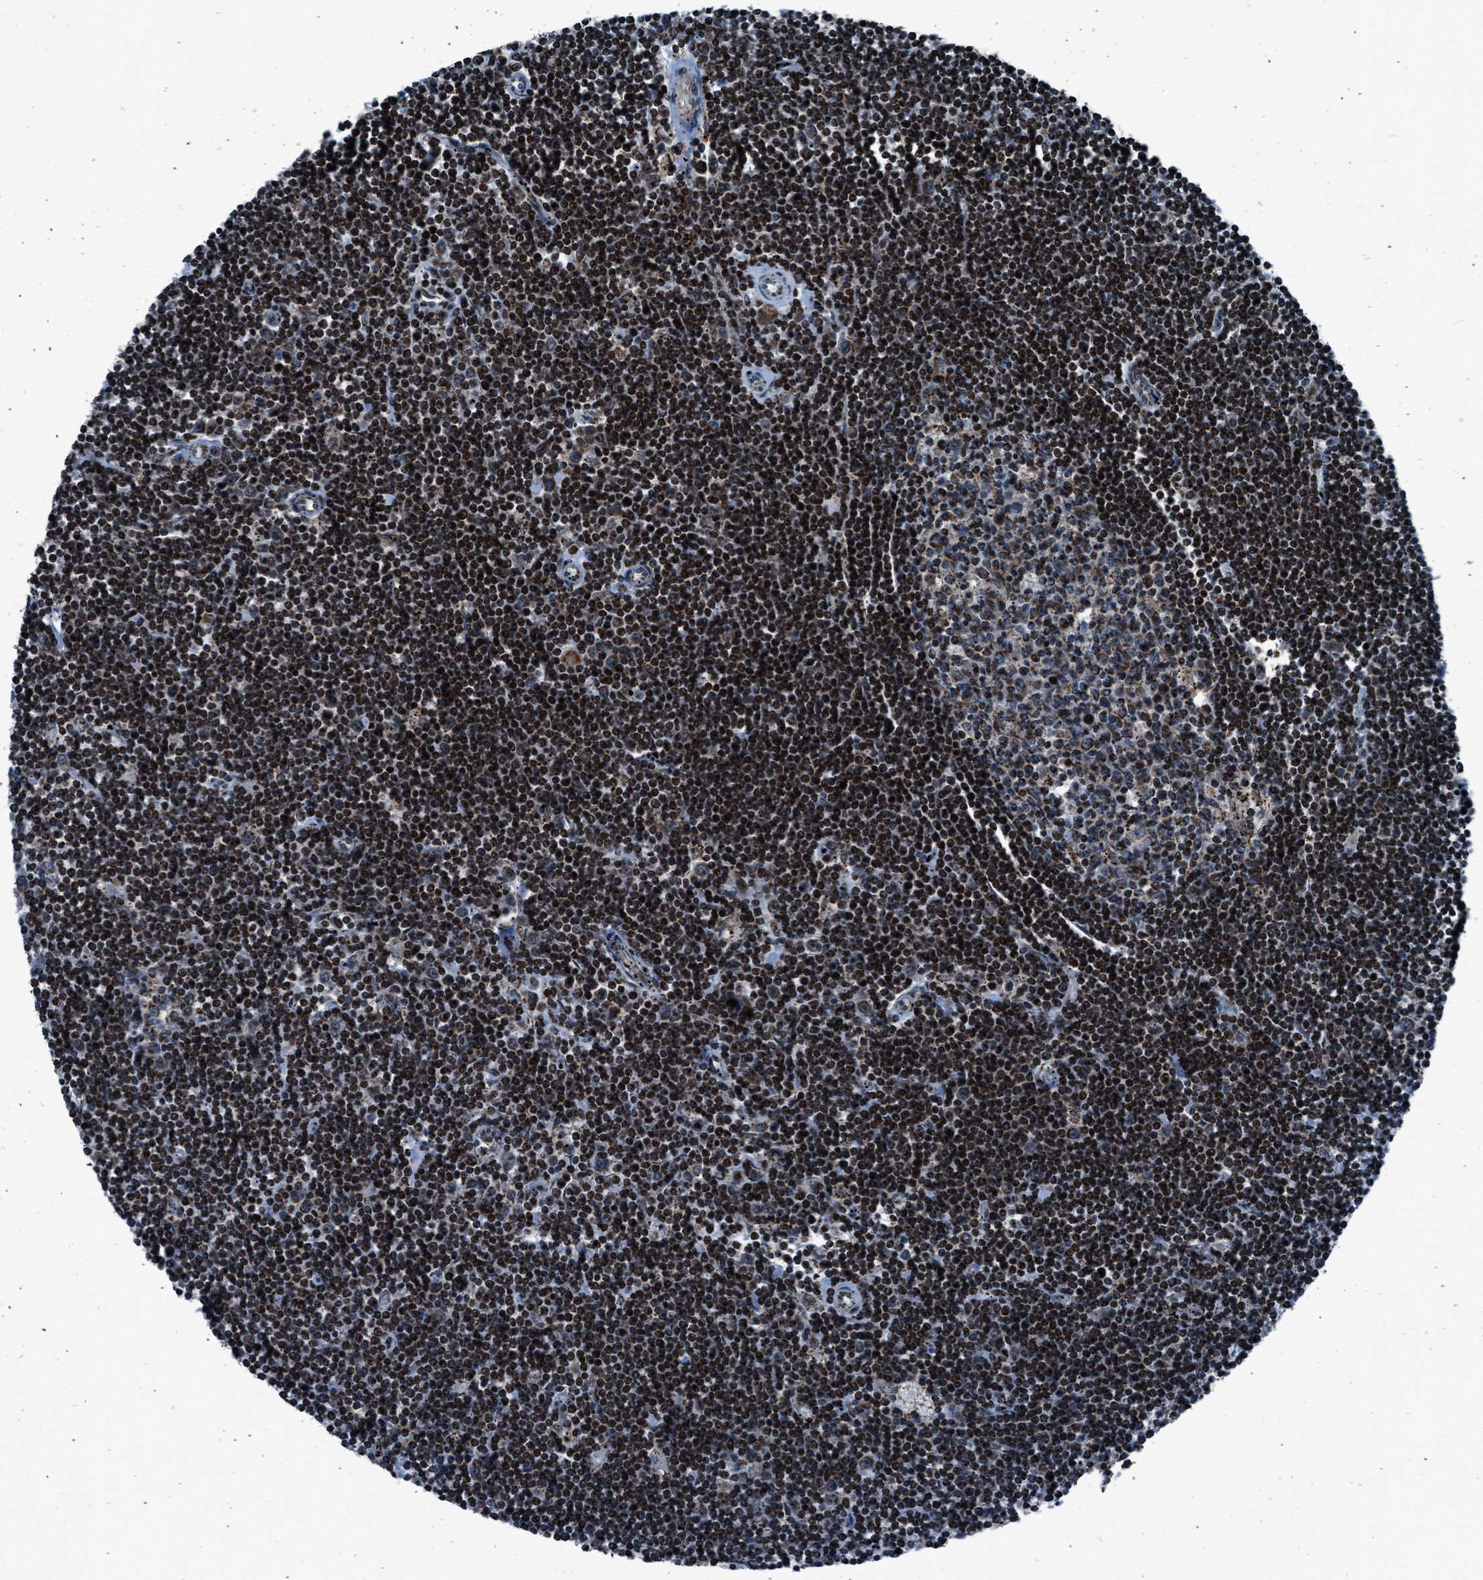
{"staining": {"intensity": "strong", "quantity": ">75%", "location": "nuclear"}, "tissue": "lymphoma", "cell_type": "Tumor cells", "image_type": "cancer", "snomed": [{"axis": "morphology", "description": "Malignant lymphoma, non-Hodgkin's type, Low grade"}, {"axis": "topography", "description": "Spleen"}], "caption": "Strong nuclear protein positivity is identified in approximately >75% of tumor cells in low-grade malignant lymphoma, non-Hodgkin's type. (DAB IHC, brown staining for protein, blue staining for nuclei).", "gene": "MORC3", "patient": {"sex": "male", "age": 76}}